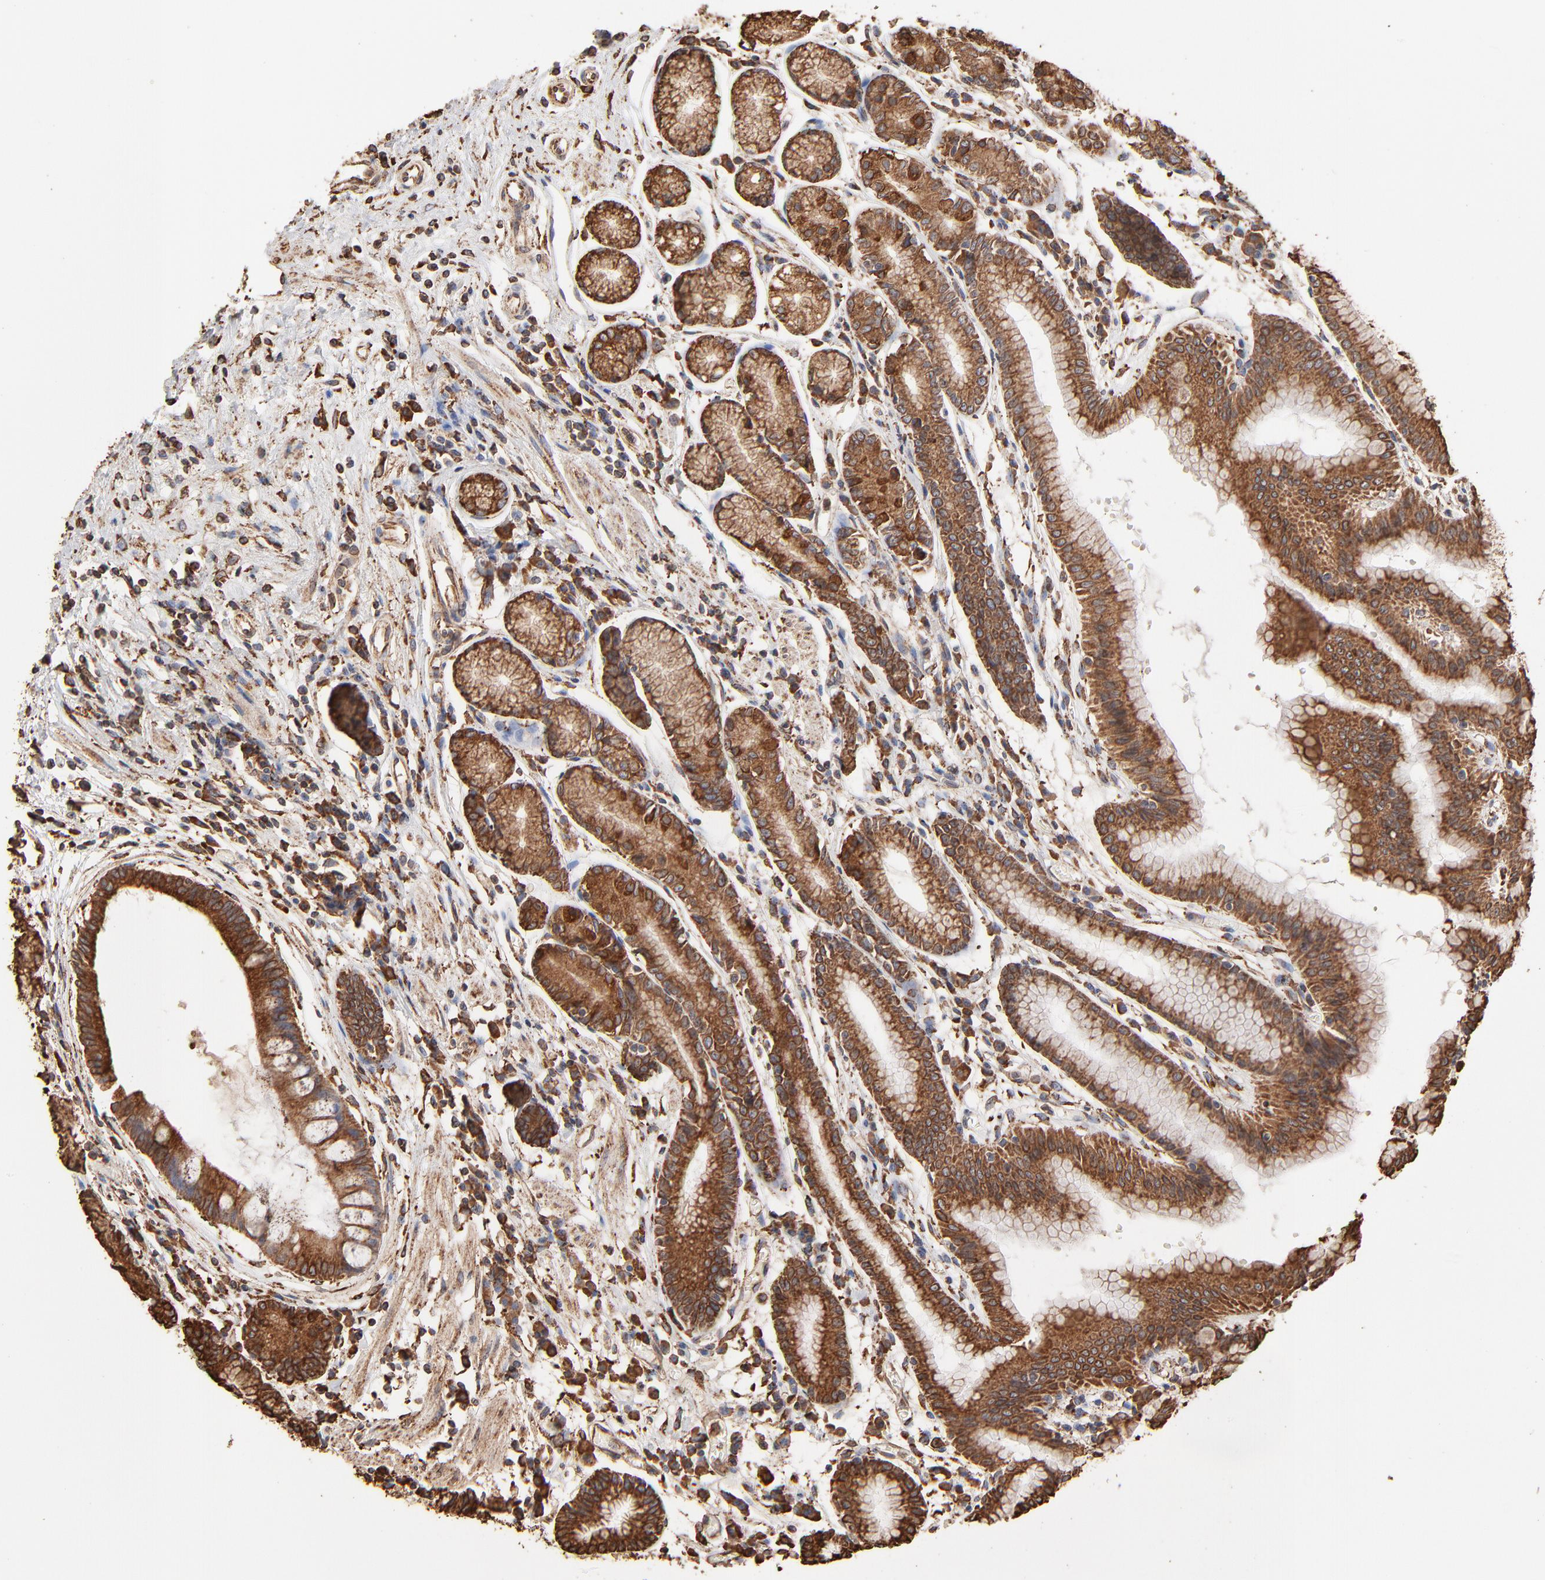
{"staining": {"intensity": "strong", "quantity": ">75%", "location": "cytoplasmic/membranous"}, "tissue": "stomach", "cell_type": "Glandular cells", "image_type": "normal", "snomed": [{"axis": "morphology", "description": "Normal tissue, NOS"}, {"axis": "morphology", "description": "Inflammation, NOS"}, {"axis": "topography", "description": "Stomach, lower"}], "caption": "Immunohistochemistry (IHC) photomicrograph of unremarkable human stomach stained for a protein (brown), which demonstrates high levels of strong cytoplasmic/membranous expression in about >75% of glandular cells.", "gene": "PDIA3", "patient": {"sex": "male", "age": 59}}